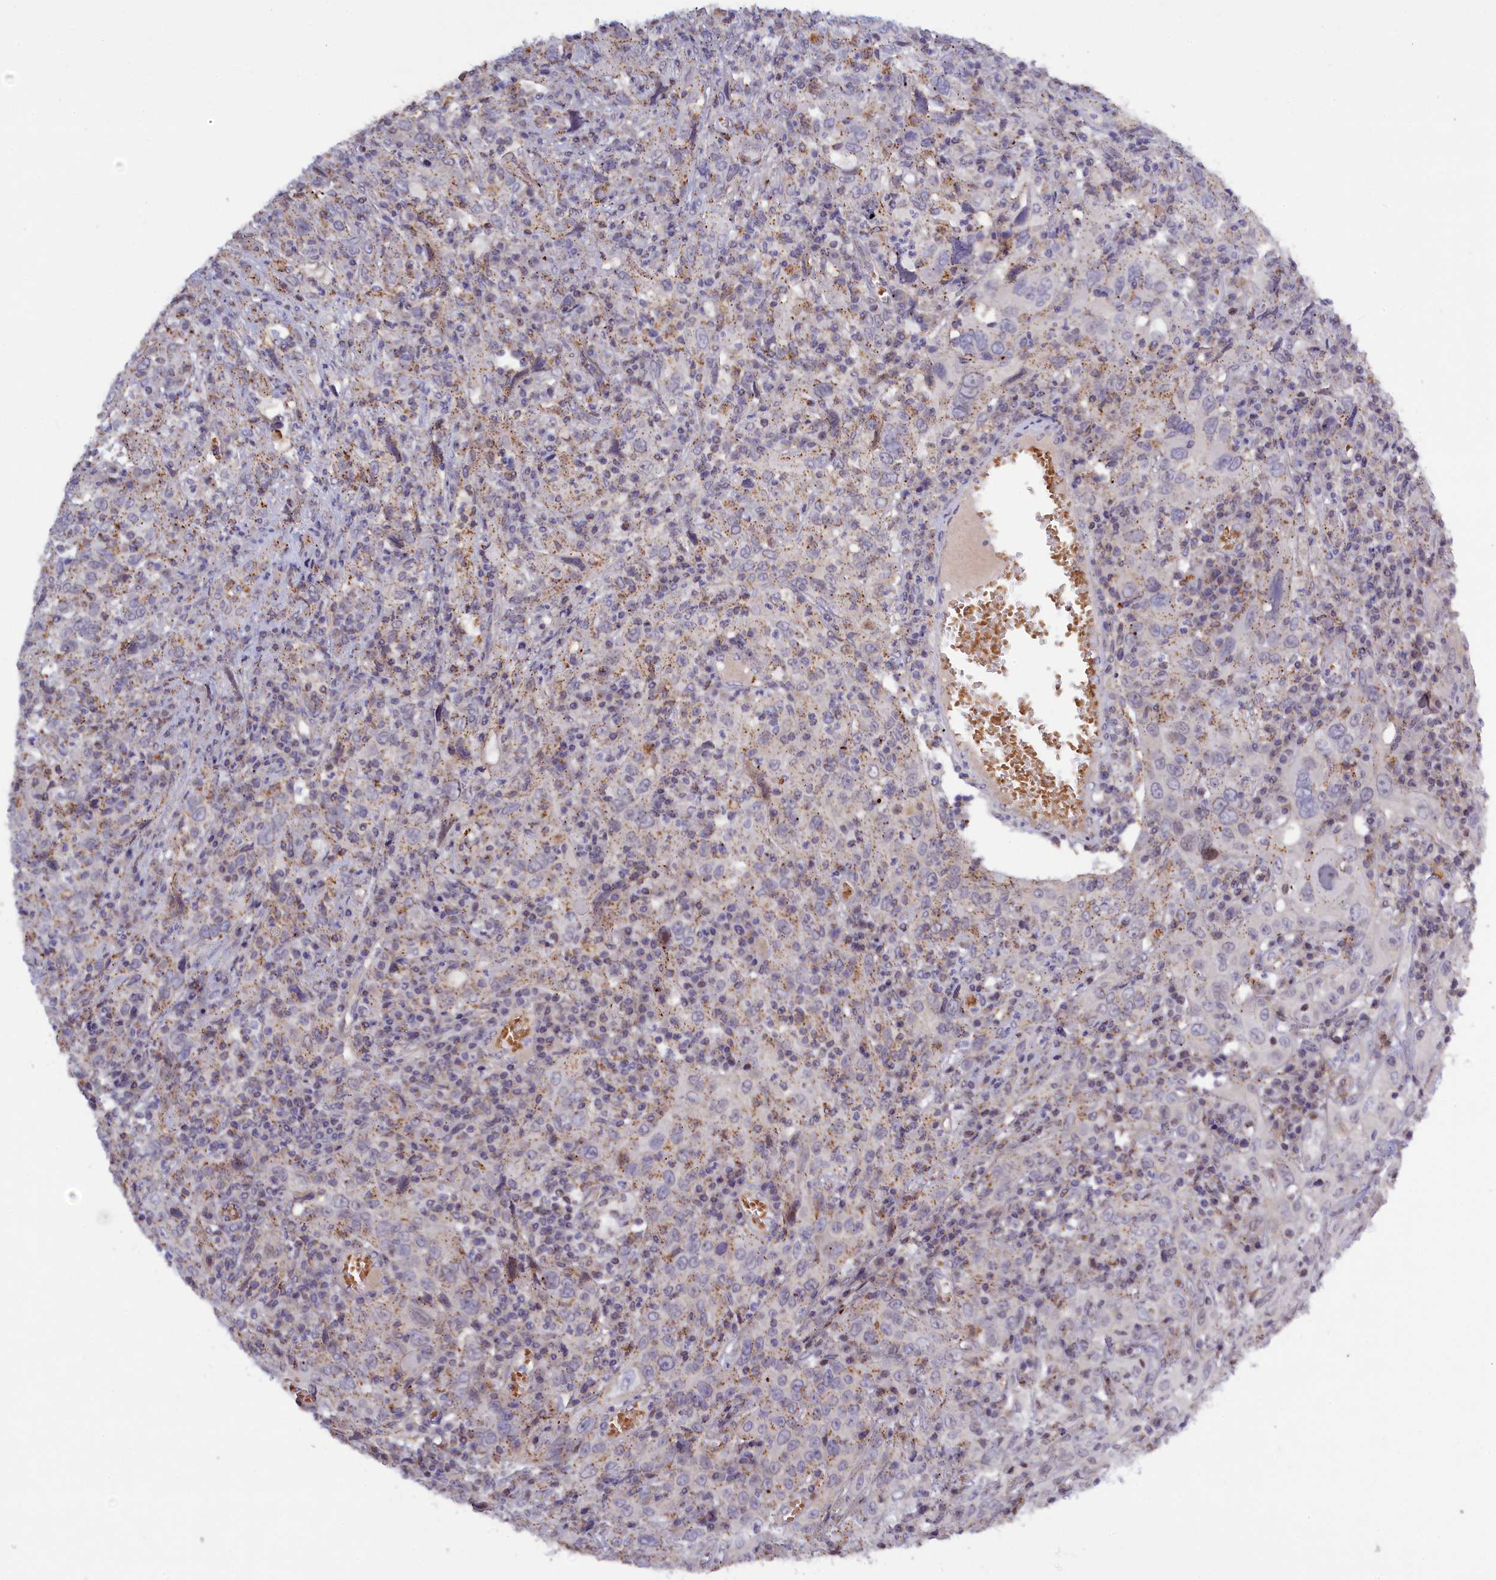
{"staining": {"intensity": "weak", "quantity": "<25%", "location": "cytoplasmic/membranous"}, "tissue": "cervical cancer", "cell_type": "Tumor cells", "image_type": "cancer", "snomed": [{"axis": "morphology", "description": "Squamous cell carcinoma, NOS"}, {"axis": "topography", "description": "Cervix"}], "caption": "Tumor cells are negative for brown protein staining in cervical squamous cell carcinoma.", "gene": "HYKK", "patient": {"sex": "female", "age": 46}}